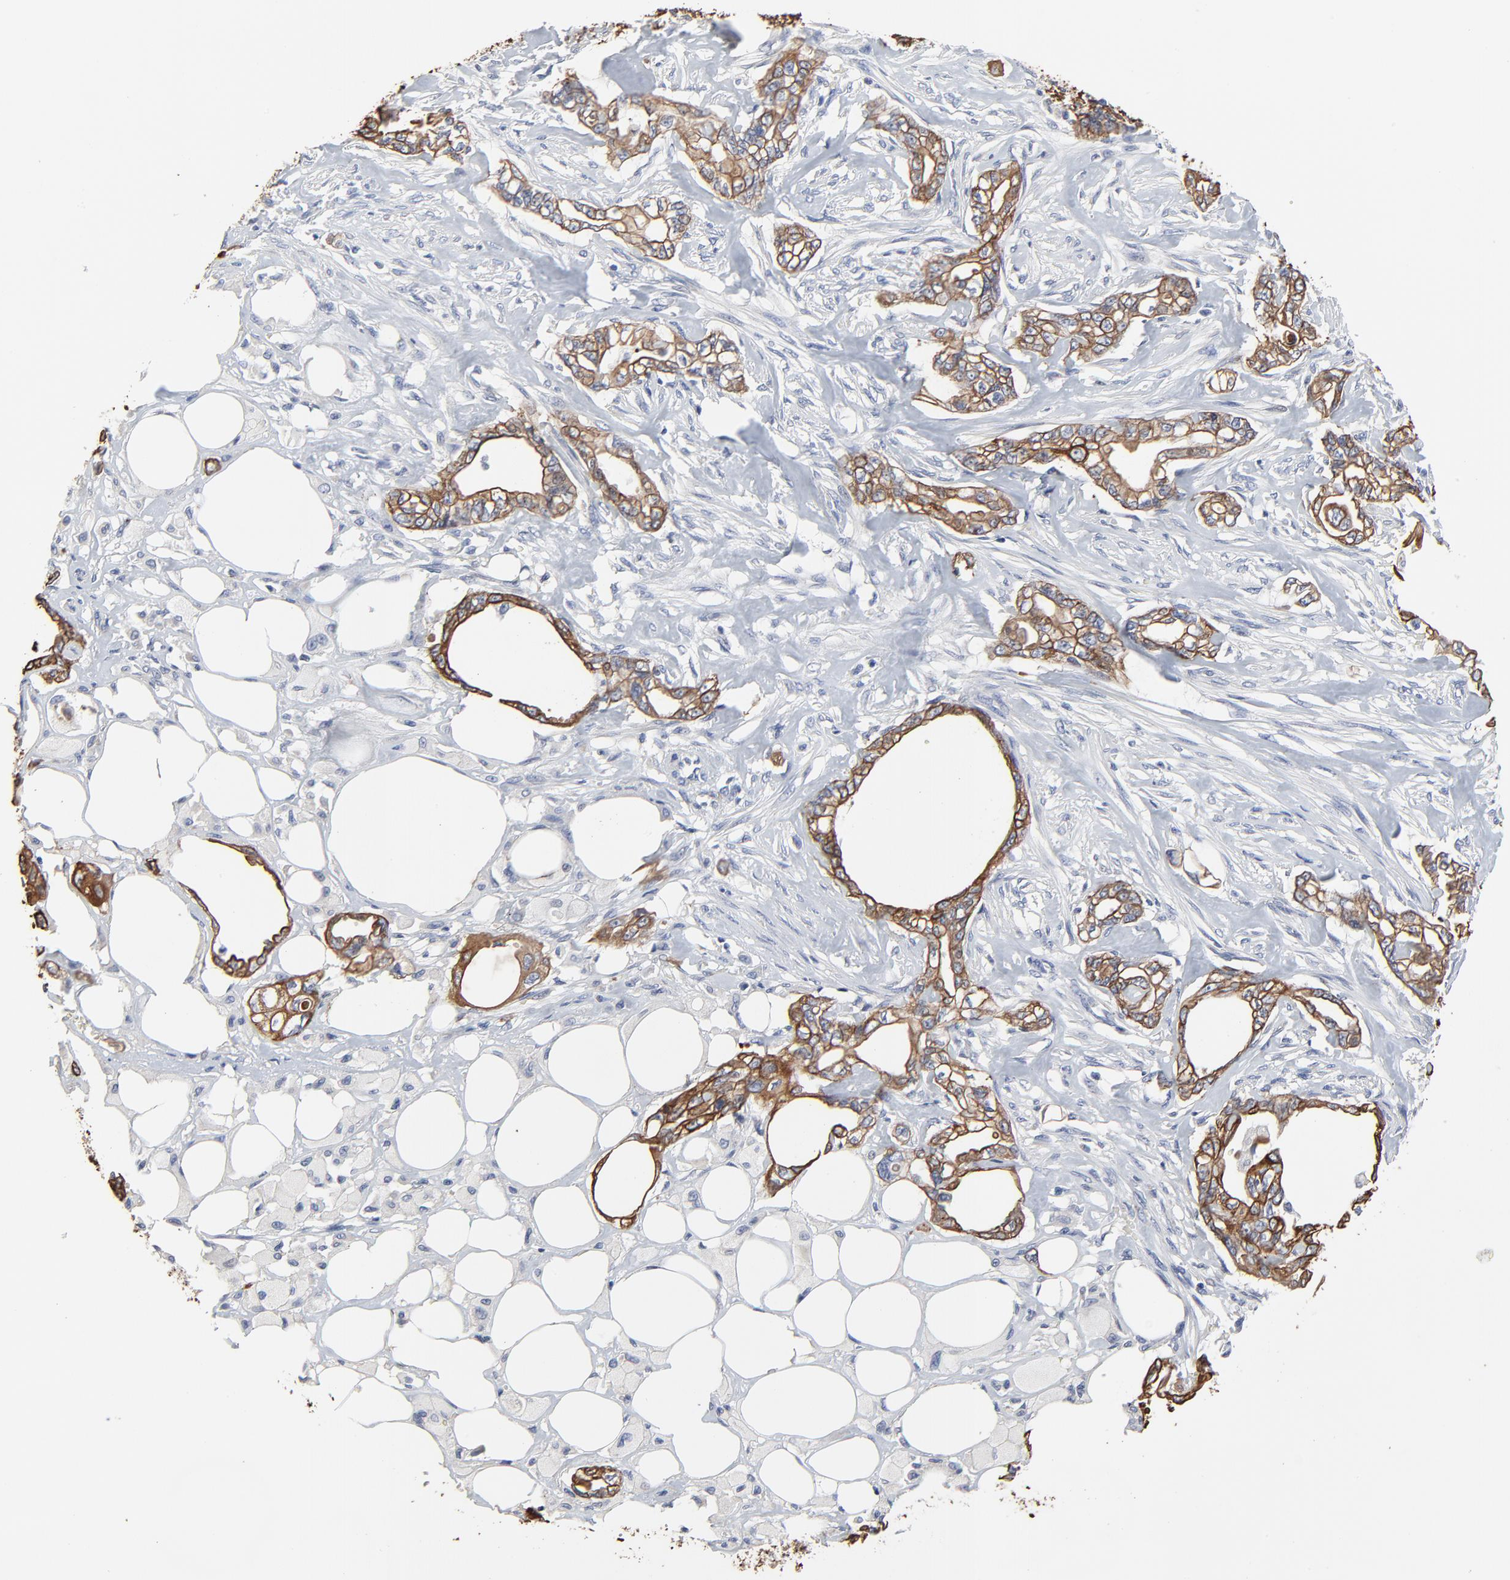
{"staining": {"intensity": "moderate", "quantity": "25%-75%", "location": "cytoplasmic/membranous"}, "tissue": "pancreatic cancer", "cell_type": "Tumor cells", "image_type": "cancer", "snomed": [{"axis": "morphology", "description": "Normal tissue, NOS"}, {"axis": "topography", "description": "Pancreas"}], "caption": "The immunohistochemical stain labels moderate cytoplasmic/membranous positivity in tumor cells of pancreatic cancer tissue.", "gene": "LNX1", "patient": {"sex": "male", "age": 42}}